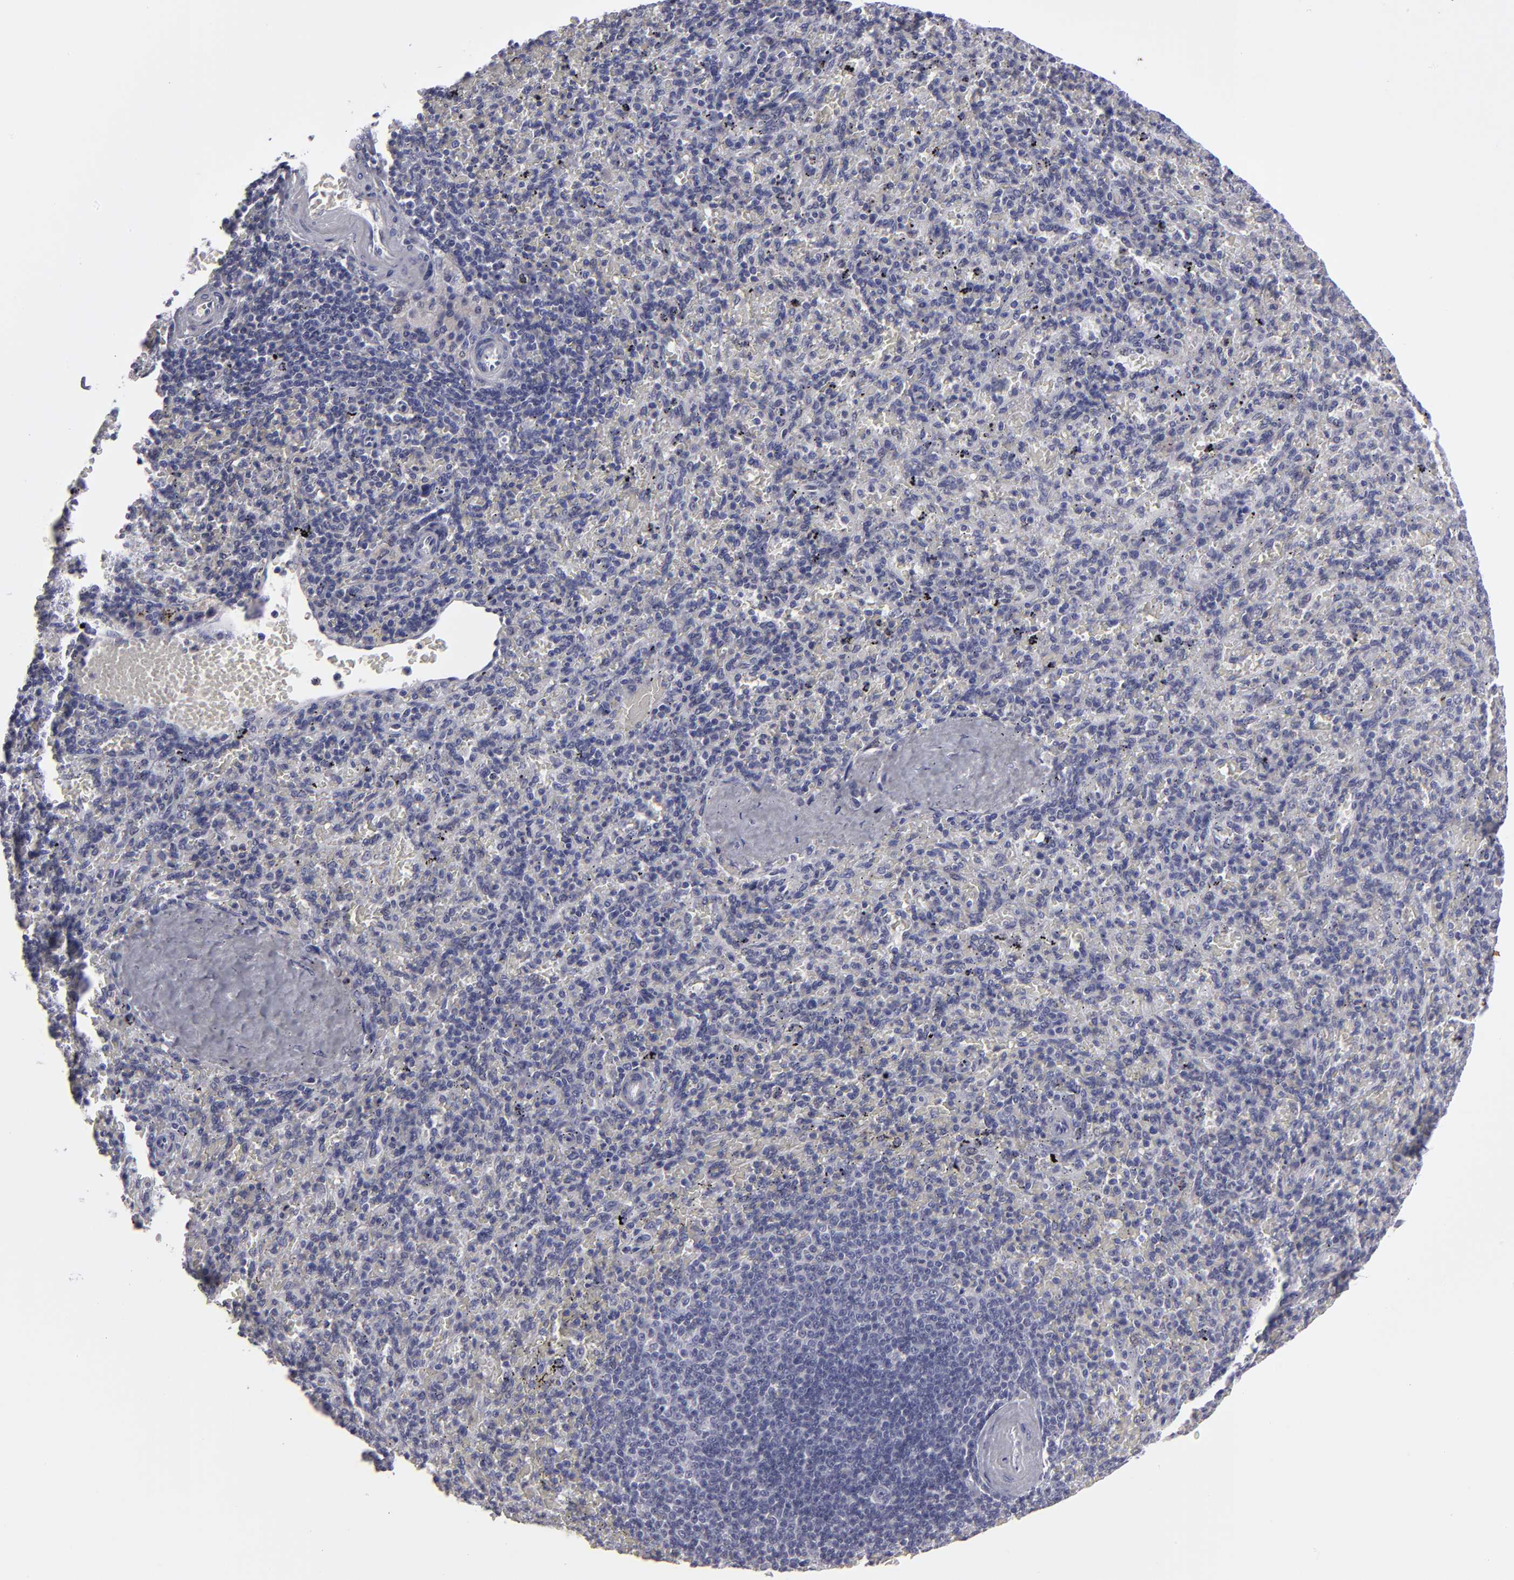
{"staining": {"intensity": "negative", "quantity": "none", "location": "none"}, "tissue": "spleen", "cell_type": "Cells in red pulp", "image_type": "normal", "snomed": [{"axis": "morphology", "description": "Normal tissue, NOS"}, {"axis": "topography", "description": "Spleen"}], "caption": "The image demonstrates no staining of cells in red pulp in unremarkable spleen.", "gene": "ZNF175", "patient": {"sex": "female", "age": 43}}